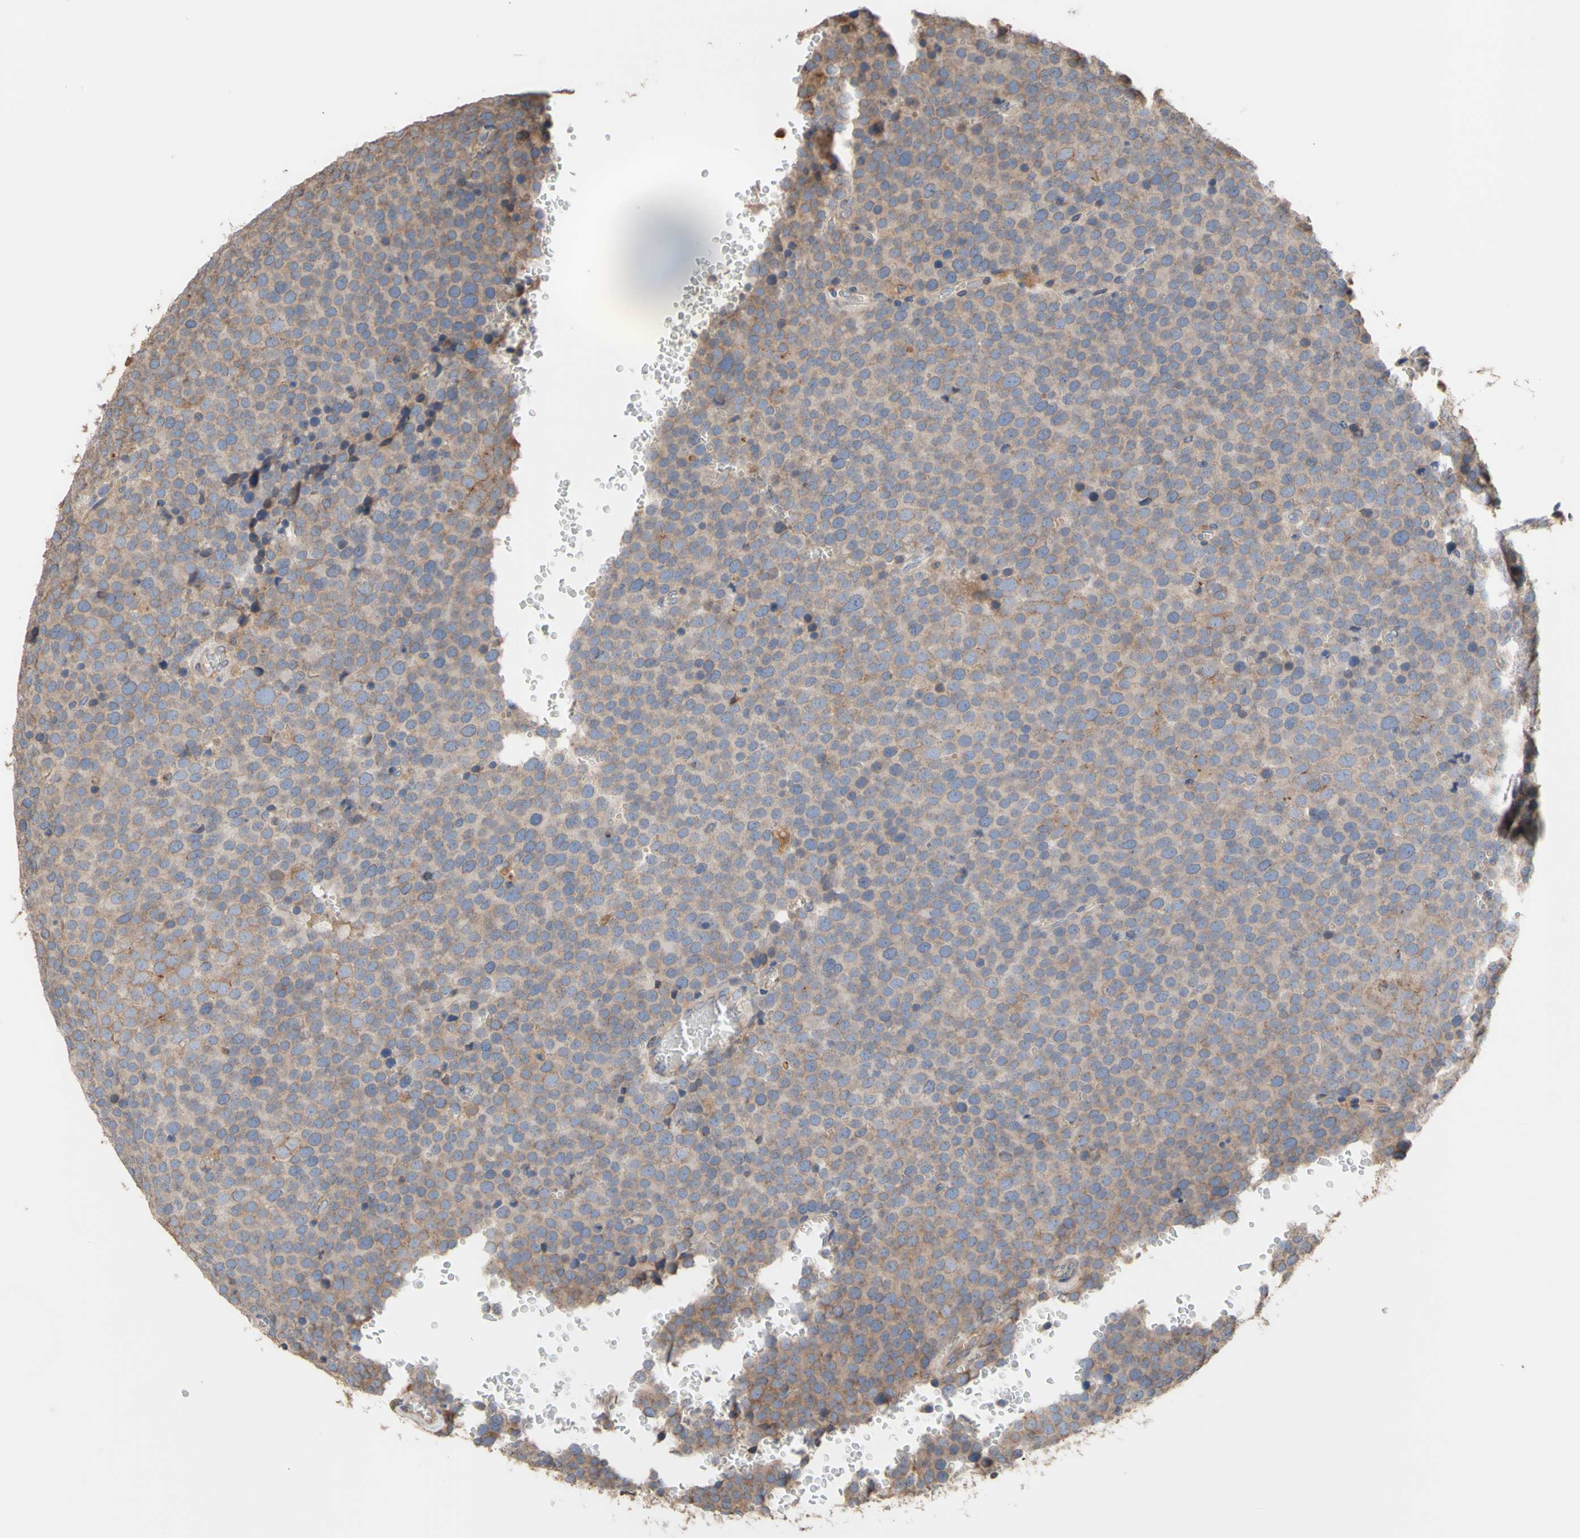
{"staining": {"intensity": "weak", "quantity": "<25%", "location": "cytoplasmic/membranous"}, "tissue": "testis cancer", "cell_type": "Tumor cells", "image_type": "cancer", "snomed": [{"axis": "morphology", "description": "Seminoma, NOS"}, {"axis": "topography", "description": "Testis"}], "caption": "High magnification brightfield microscopy of seminoma (testis) stained with DAB (brown) and counterstained with hematoxylin (blue): tumor cells show no significant staining.", "gene": "NECTIN3", "patient": {"sex": "male", "age": 71}}